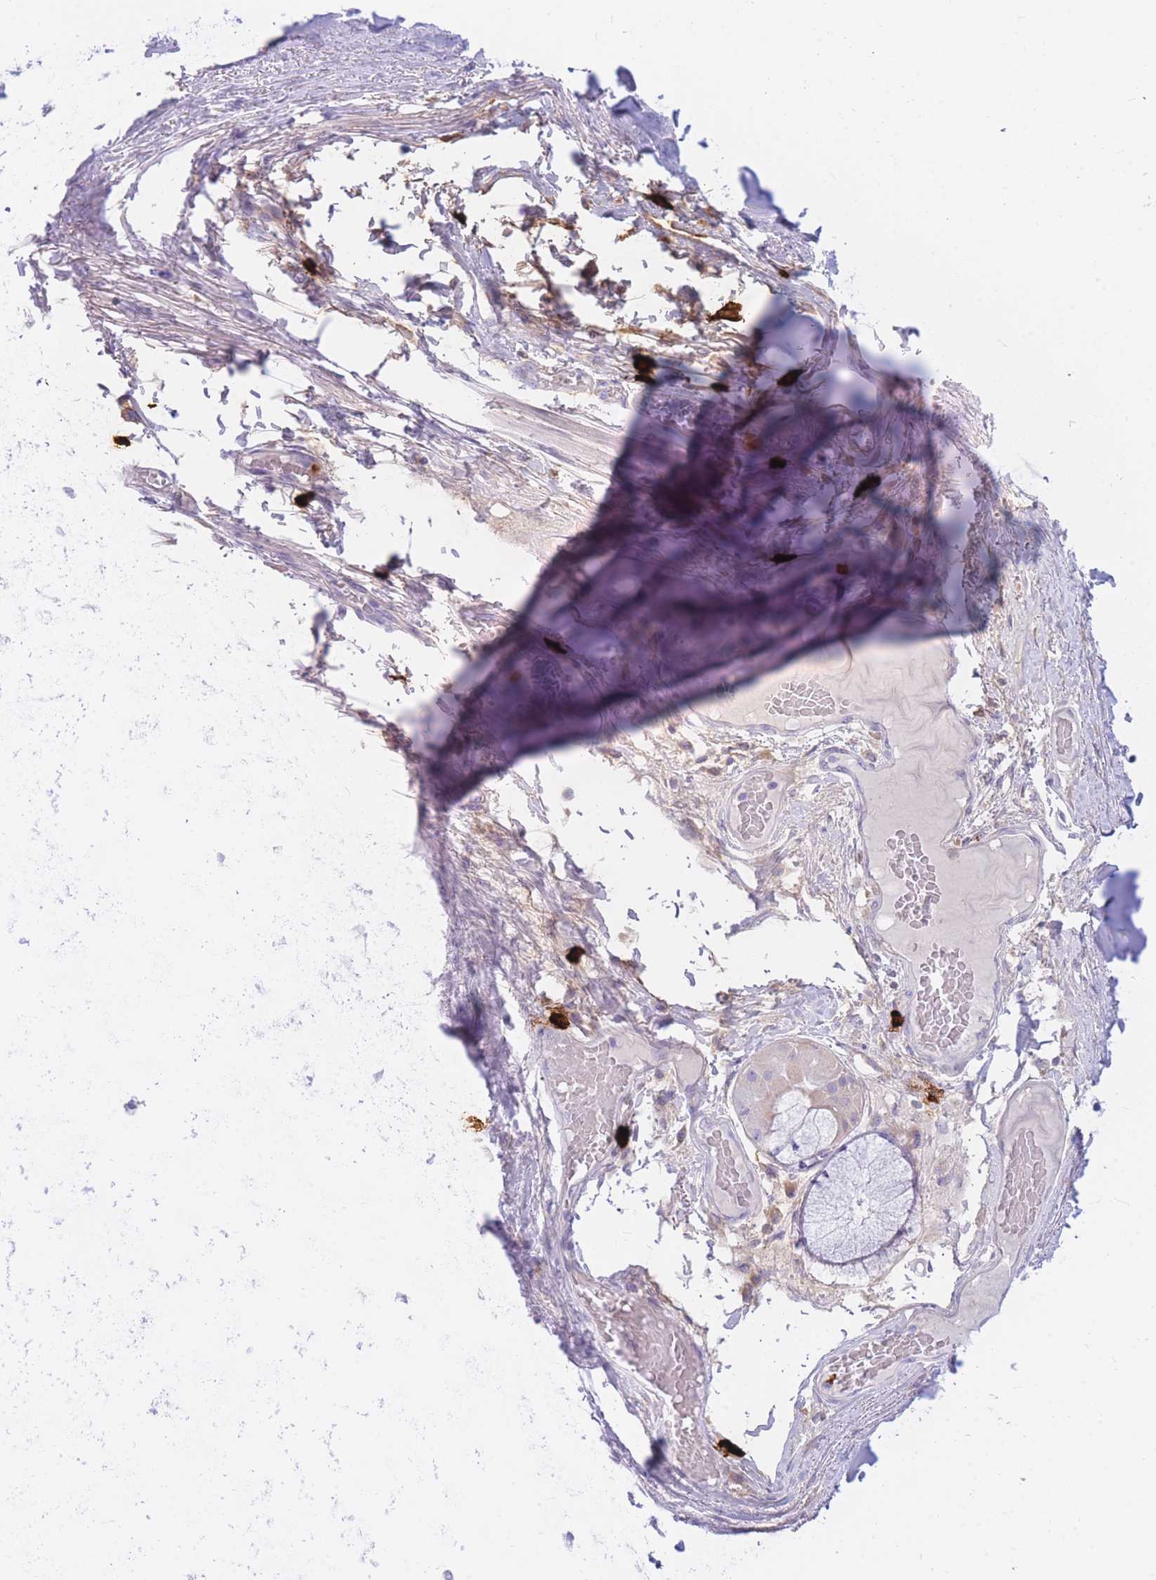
{"staining": {"intensity": "negative", "quantity": "none", "location": "none"}, "tissue": "soft tissue", "cell_type": "Chondrocytes", "image_type": "normal", "snomed": [{"axis": "morphology", "description": "Normal tissue, NOS"}, {"axis": "topography", "description": "Cartilage tissue"}, {"axis": "topography", "description": "Bronchus"}], "caption": "The photomicrograph displays no staining of chondrocytes in normal soft tissue.", "gene": "TPSAB1", "patient": {"sex": "male", "age": 56}}